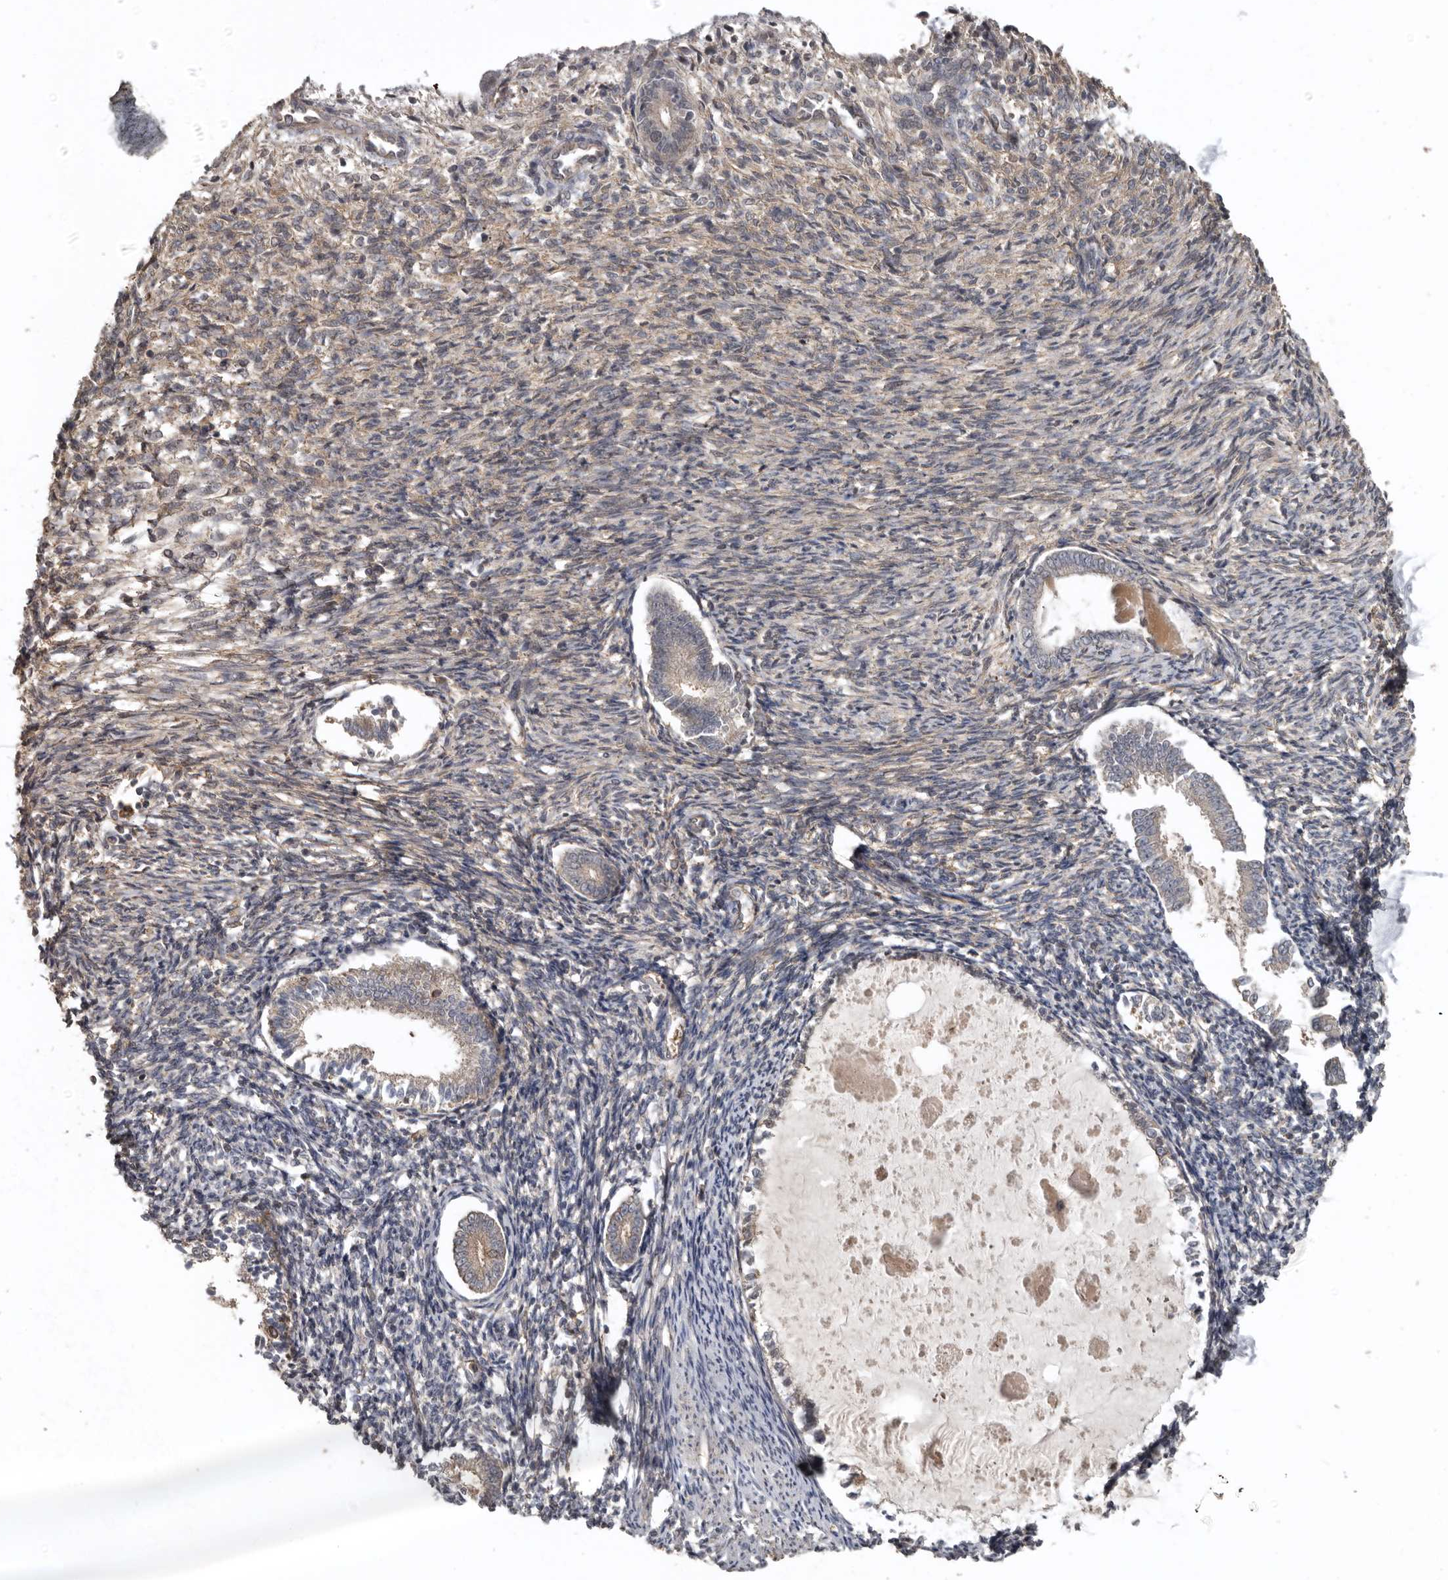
{"staining": {"intensity": "weak", "quantity": ">75%", "location": "cytoplasmic/membranous"}, "tissue": "endometrium", "cell_type": "Cells in endometrial stroma", "image_type": "normal", "snomed": [{"axis": "morphology", "description": "Normal tissue, NOS"}, {"axis": "topography", "description": "Endometrium"}], "caption": "A low amount of weak cytoplasmic/membranous staining is seen in approximately >75% of cells in endometrial stroma in unremarkable endometrium.", "gene": "EXOC3L1", "patient": {"sex": "female", "age": 56}}